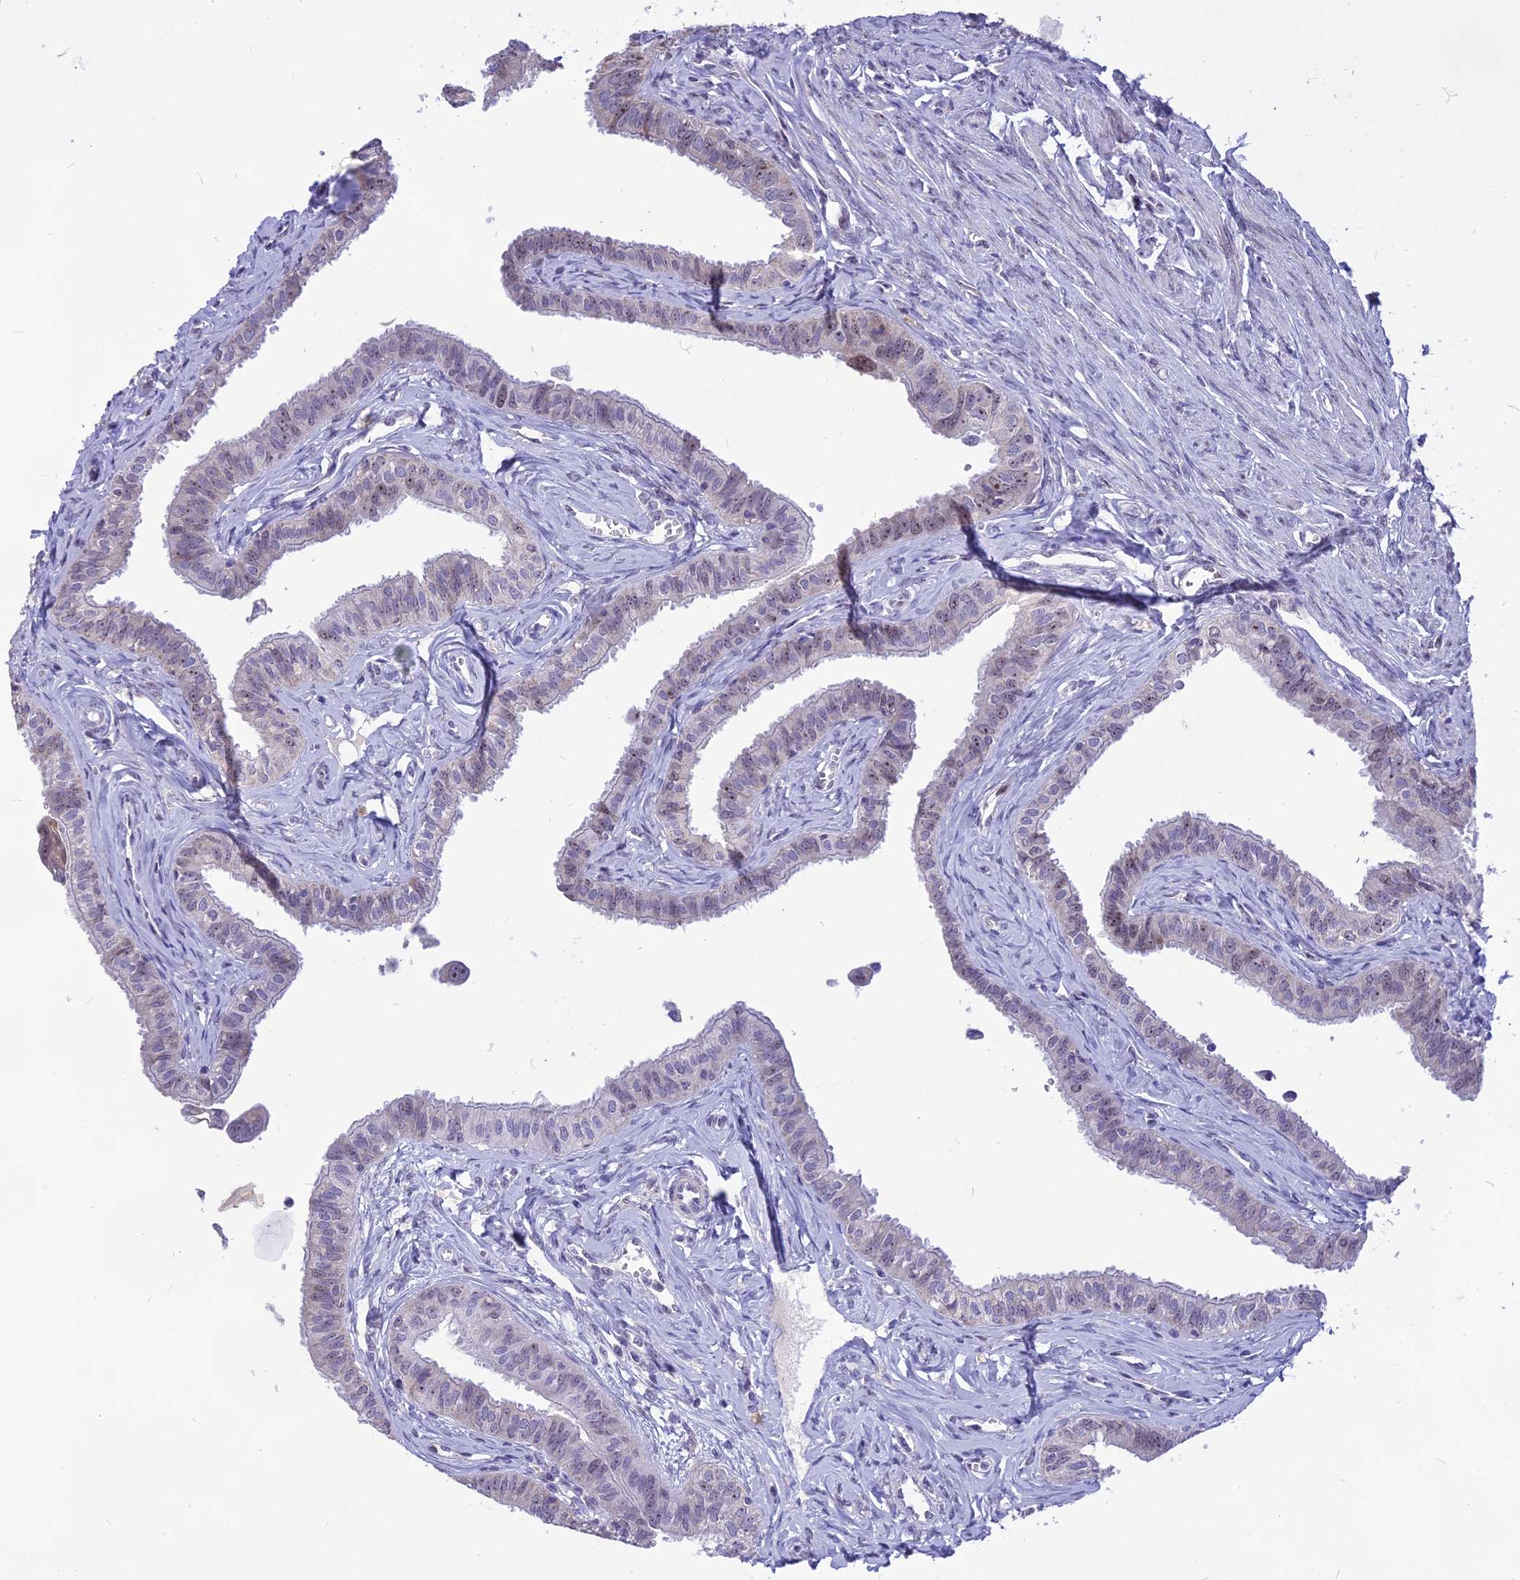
{"staining": {"intensity": "moderate", "quantity": "25%-75%", "location": "nuclear"}, "tissue": "fallopian tube", "cell_type": "Glandular cells", "image_type": "normal", "snomed": [{"axis": "morphology", "description": "Normal tissue, NOS"}, {"axis": "morphology", "description": "Carcinoma, NOS"}, {"axis": "topography", "description": "Fallopian tube"}, {"axis": "topography", "description": "Ovary"}], "caption": "Protein staining by immunohistochemistry shows moderate nuclear positivity in about 25%-75% of glandular cells in normal fallopian tube.", "gene": "CMSS1", "patient": {"sex": "female", "age": 59}}